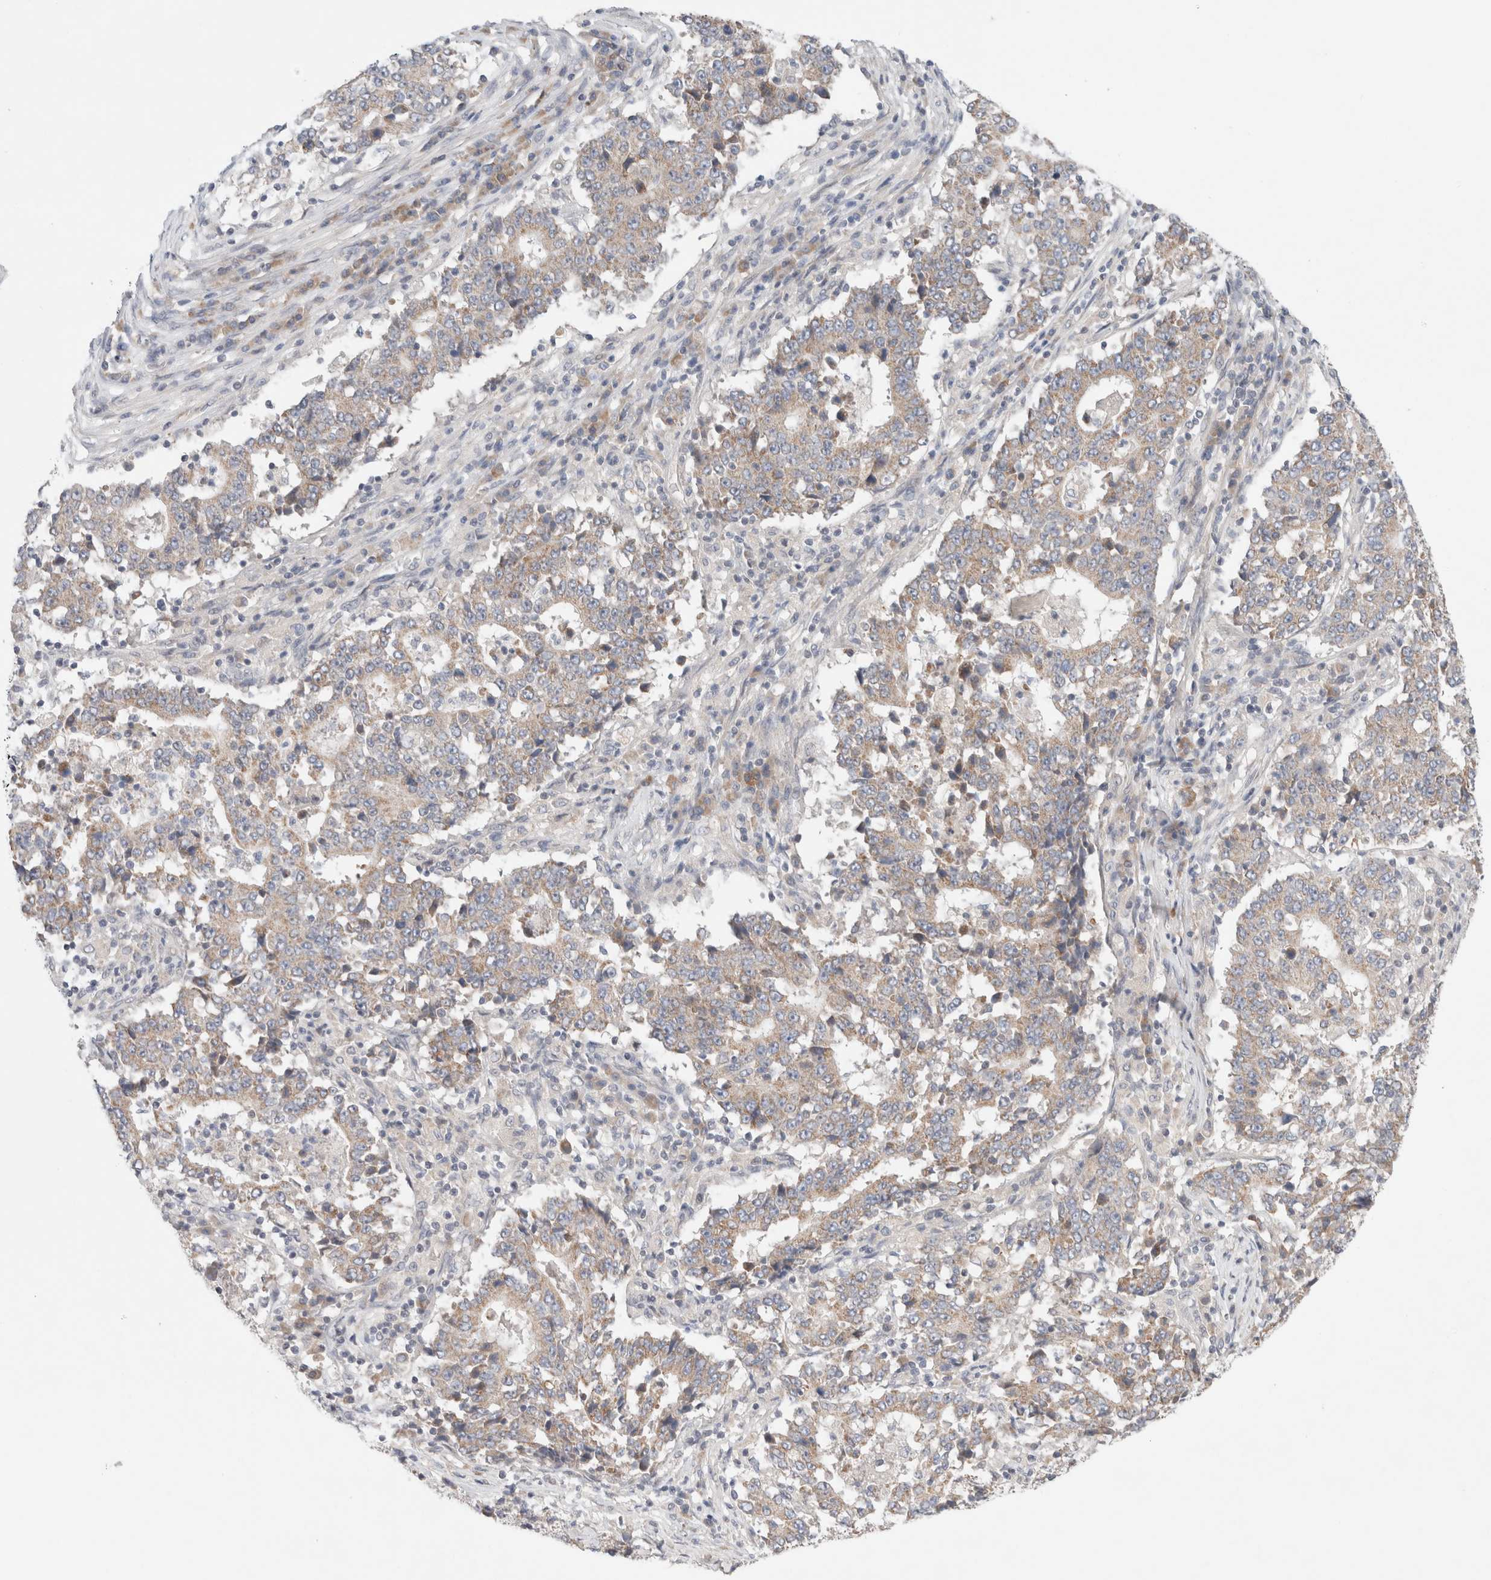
{"staining": {"intensity": "weak", "quantity": "25%-75%", "location": "cytoplasmic/membranous"}, "tissue": "stomach cancer", "cell_type": "Tumor cells", "image_type": "cancer", "snomed": [{"axis": "morphology", "description": "Adenocarcinoma, NOS"}, {"axis": "topography", "description": "Stomach"}], "caption": "Immunohistochemical staining of stomach adenocarcinoma displays low levels of weak cytoplasmic/membranous protein expression in approximately 25%-75% of tumor cells. (DAB (3,3'-diaminobenzidine) IHC with brightfield microscopy, high magnification).", "gene": "ERI3", "patient": {"sex": "male", "age": 59}}